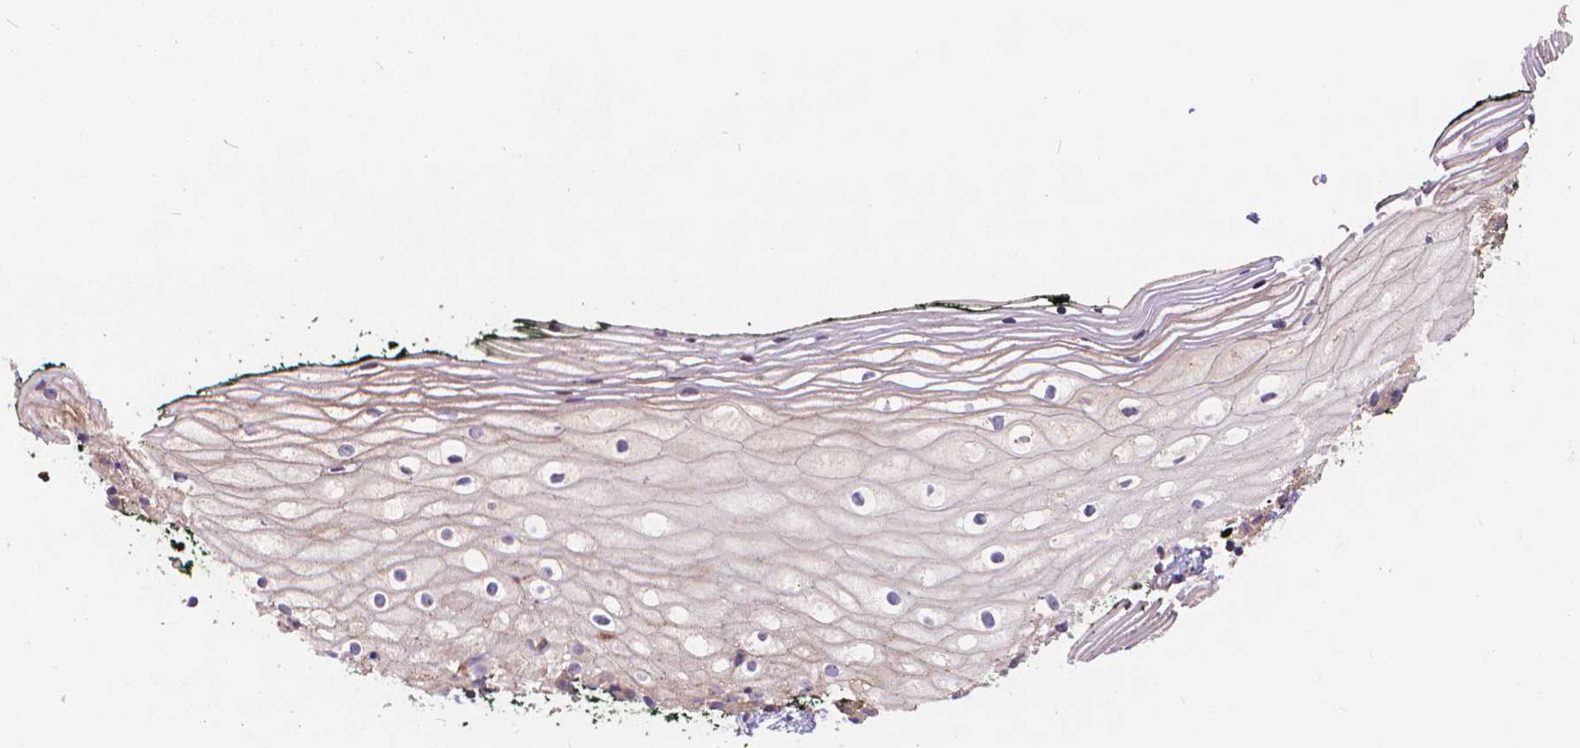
{"staining": {"intensity": "weak", "quantity": "25%-75%", "location": "cytoplasmic/membranous"}, "tissue": "vagina", "cell_type": "Squamous epithelial cells", "image_type": "normal", "snomed": [{"axis": "morphology", "description": "Normal tissue, NOS"}, {"axis": "topography", "description": "Vagina"}], "caption": "A brown stain highlights weak cytoplasmic/membranous expression of a protein in squamous epithelial cells of benign human vagina. The protein of interest is shown in brown color, while the nuclei are stained blue.", "gene": "ARAP1", "patient": {"sex": "female", "age": 47}}